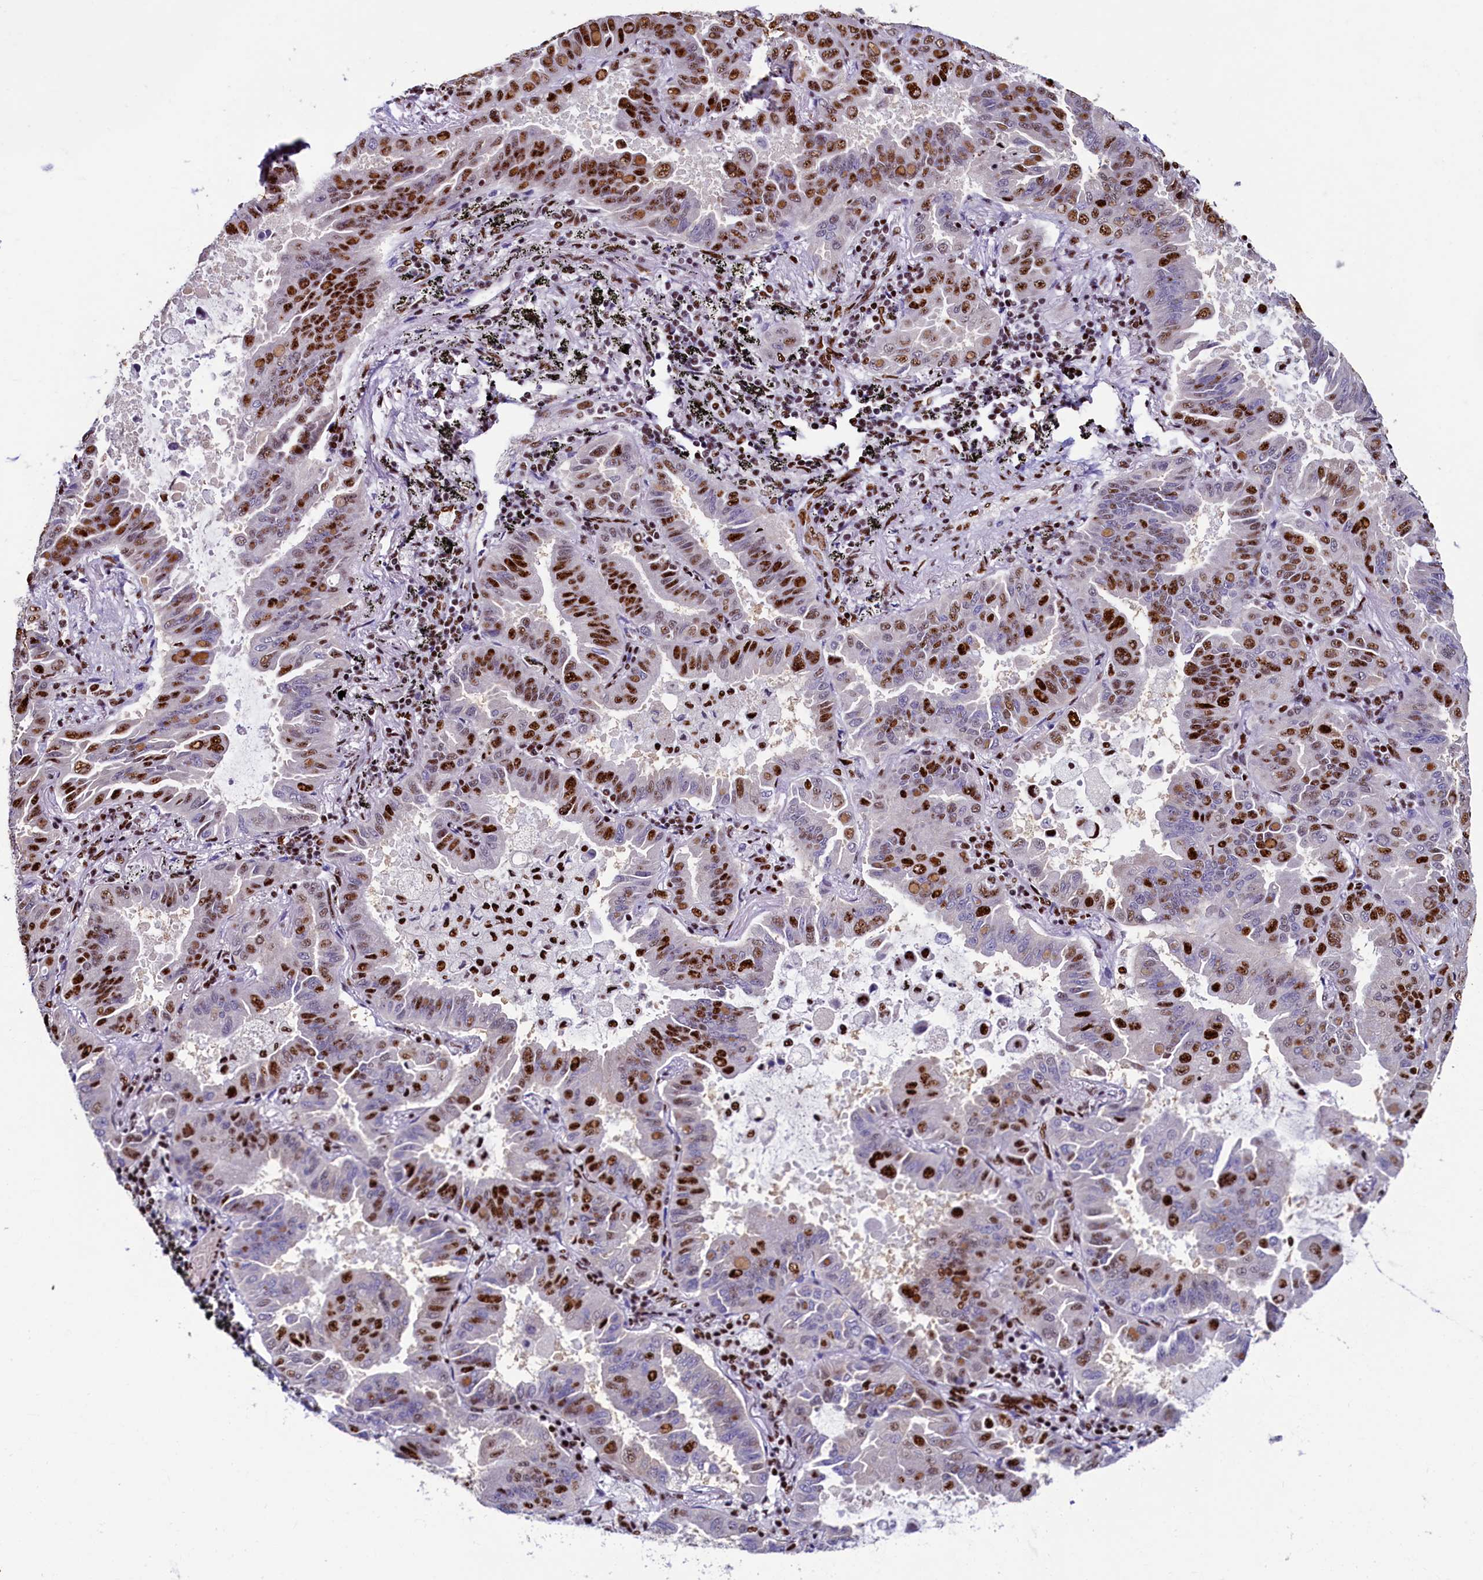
{"staining": {"intensity": "strong", "quantity": "25%-75%", "location": "nuclear"}, "tissue": "lung cancer", "cell_type": "Tumor cells", "image_type": "cancer", "snomed": [{"axis": "morphology", "description": "Adenocarcinoma, NOS"}, {"axis": "topography", "description": "Lung"}], "caption": "This is a histology image of IHC staining of adenocarcinoma (lung), which shows strong staining in the nuclear of tumor cells.", "gene": "SRRM2", "patient": {"sex": "male", "age": 64}}